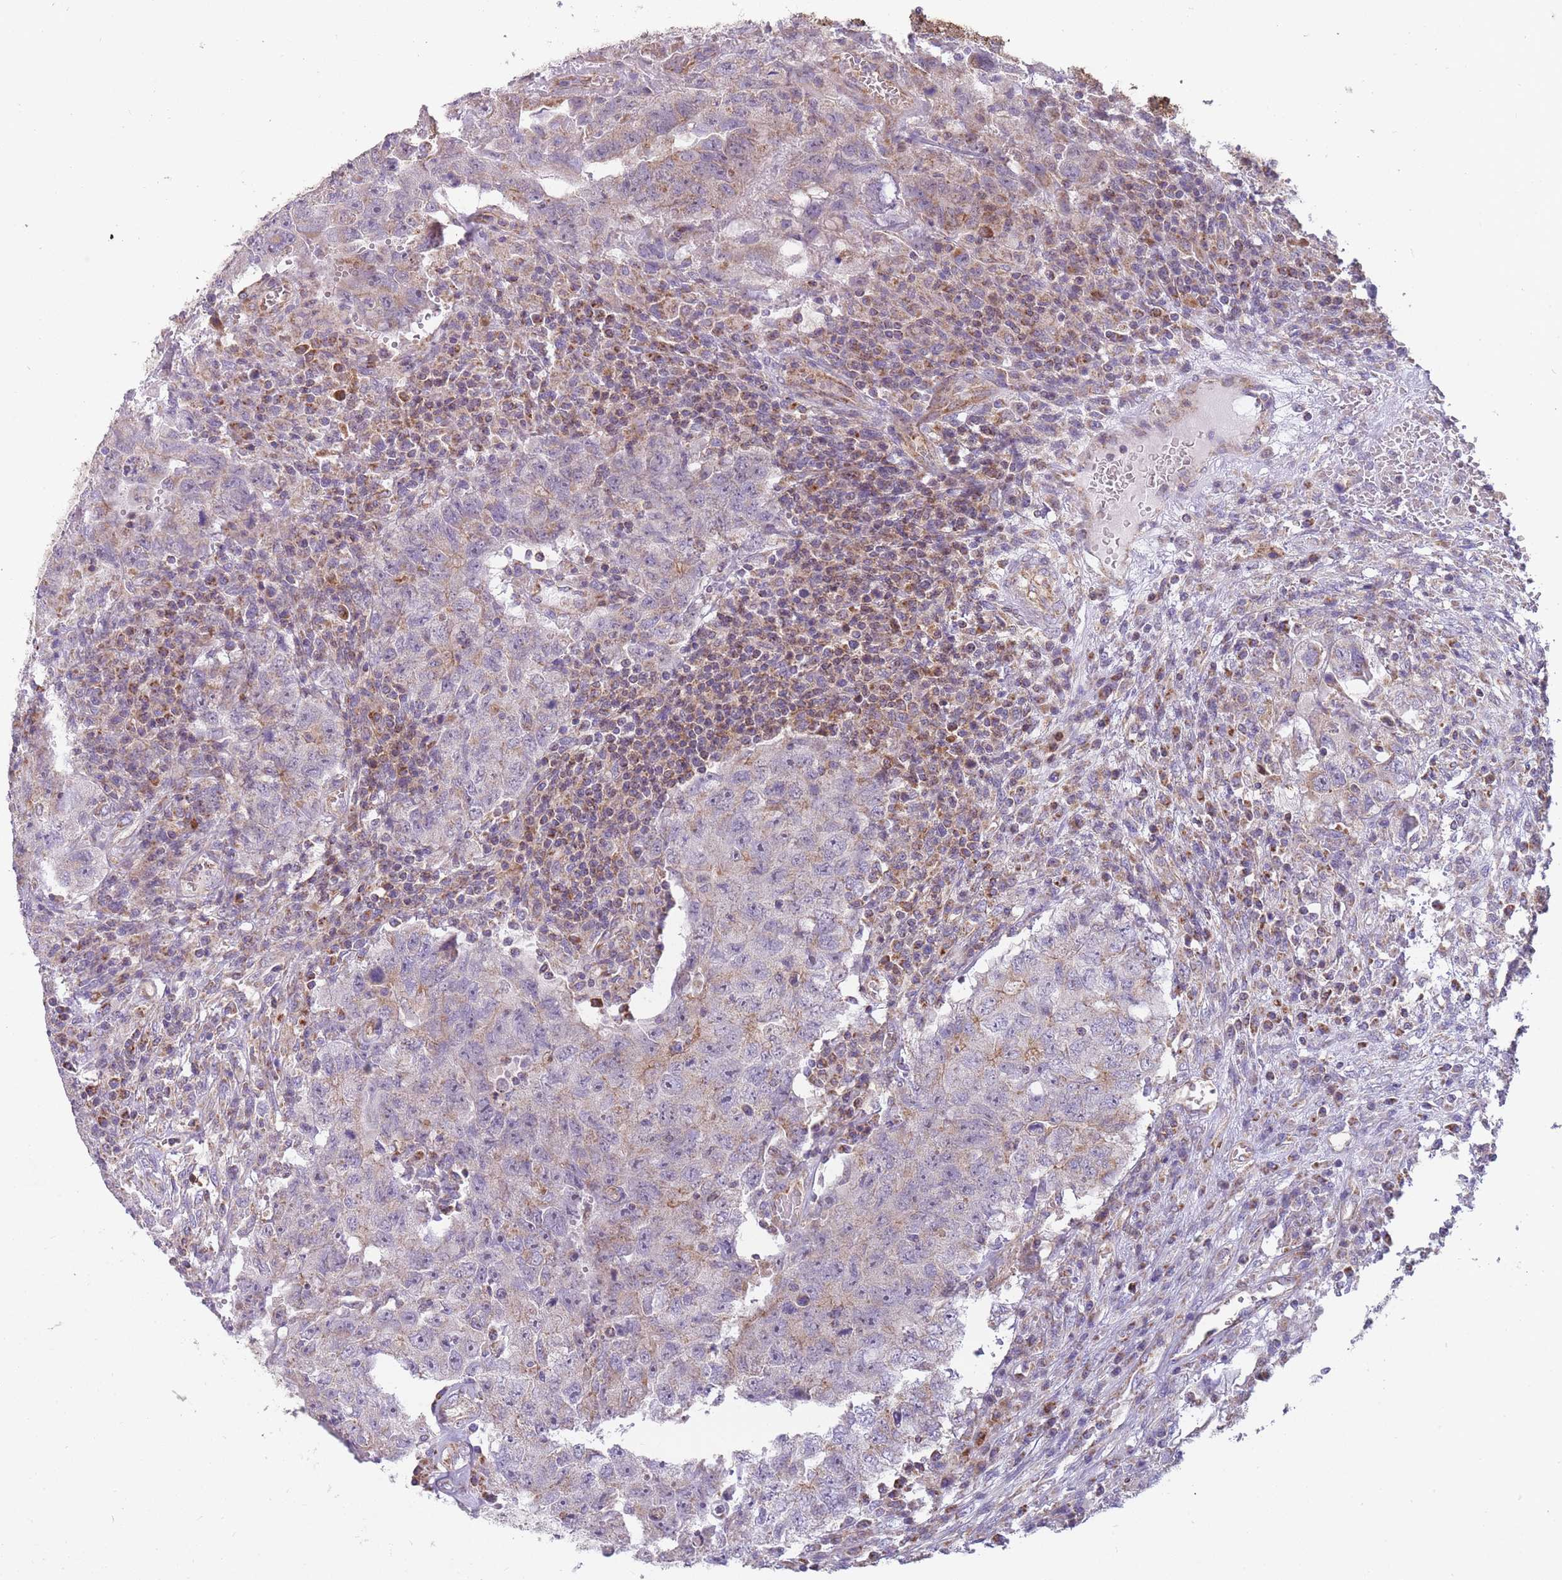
{"staining": {"intensity": "weak", "quantity": "<25%", "location": "cytoplasmic/membranous"}, "tissue": "testis cancer", "cell_type": "Tumor cells", "image_type": "cancer", "snomed": [{"axis": "morphology", "description": "Carcinoma, Embryonal, NOS"}, {"axis": "topography", "description": "Testis"}], "caption": "Testis cancer was stained to show a protein in brown. There is no significant expression in tumor cells. (DAB (3,3'-diaminobenzidine) IHC visualized using brightfield microscopy, high magnification).", "gene": "NDUFA9", "patient": {"sex": "male", "age": 26}}